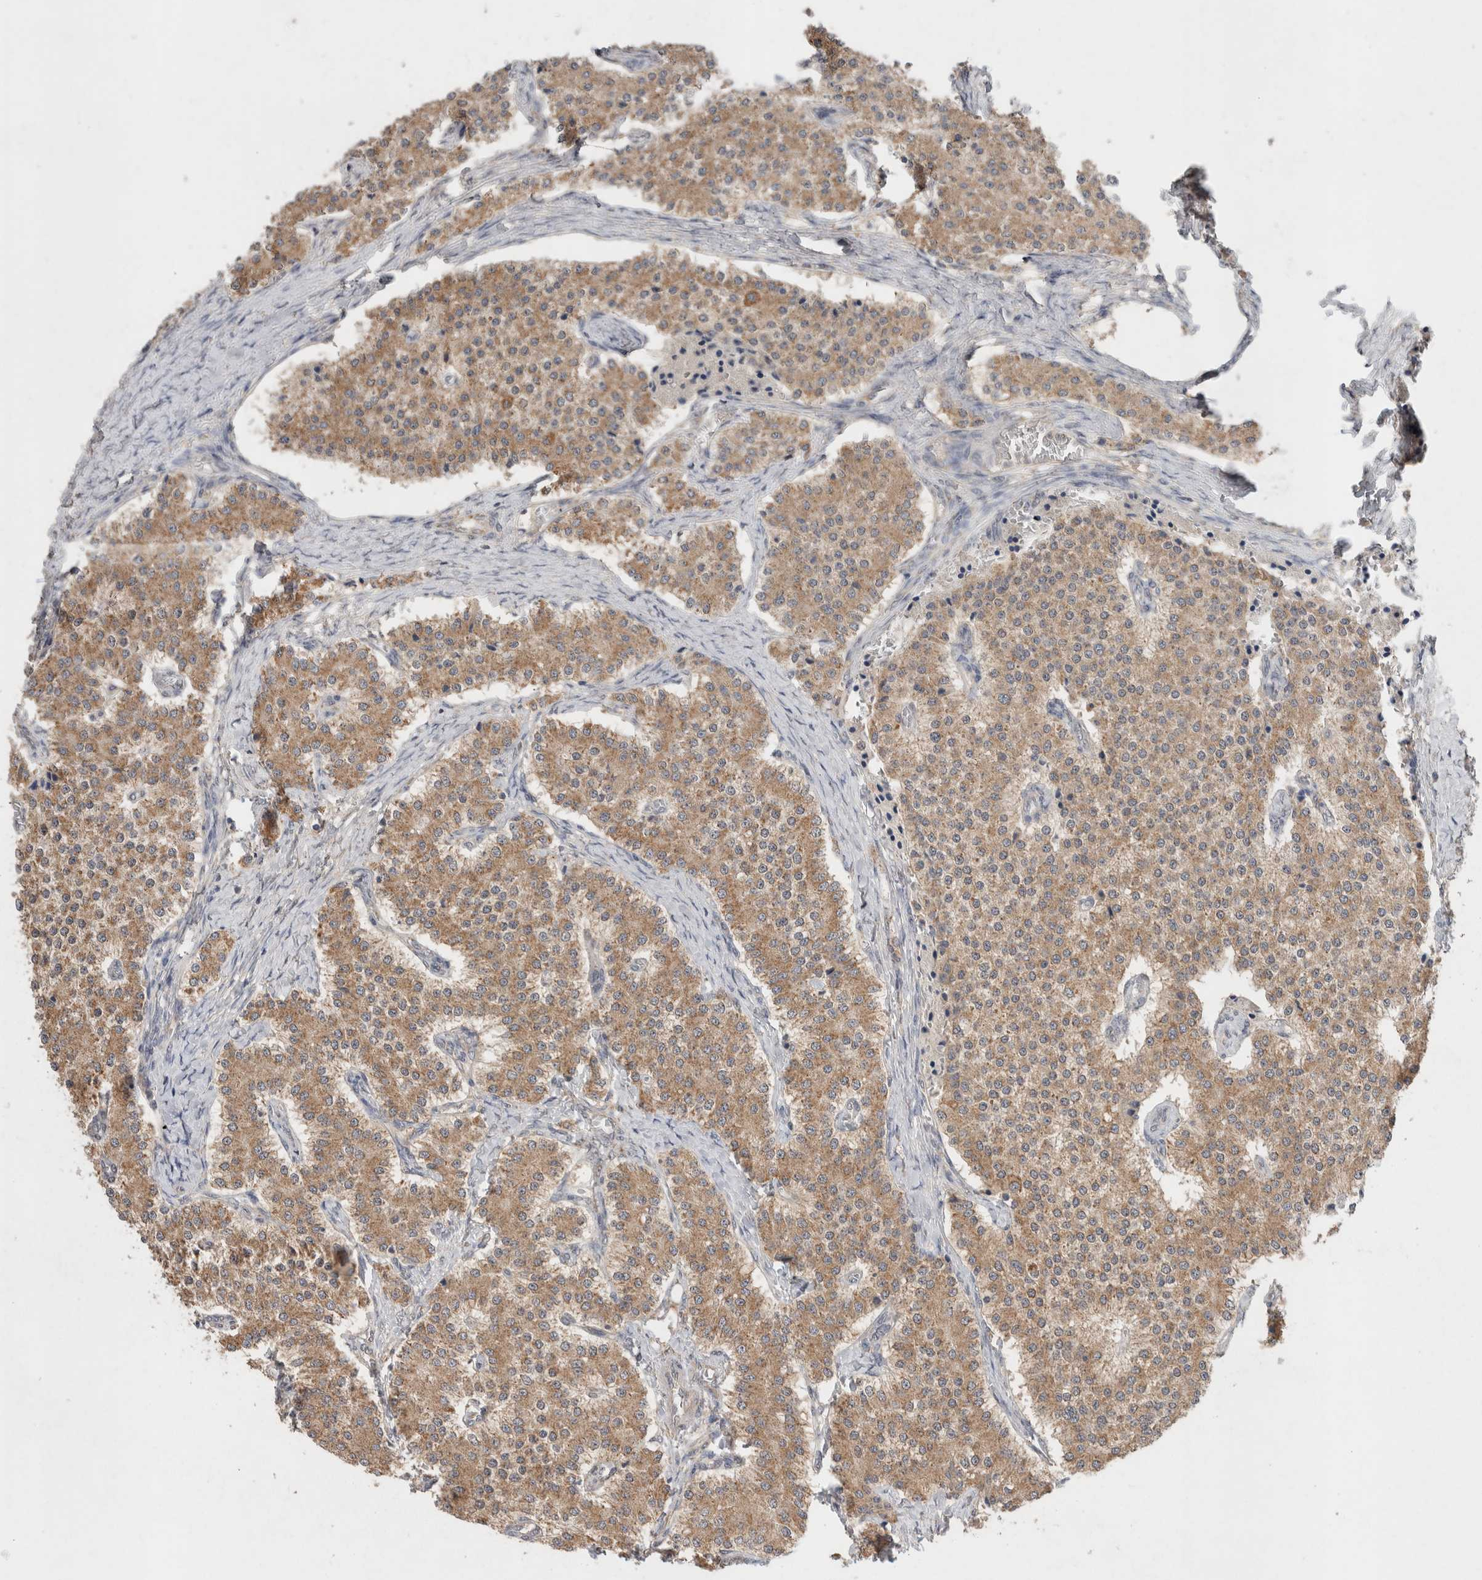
{"staining": {"intensity": "moderate", "quantity": ">75%", "location": "cytoplasmic/membranous"}, "tissue": "carcinoid", "cell_type": "Tumor cells", "image_type": "cancer", "snomed": [{"axis": "morphology", "description": "Carcinoid, malignant, NOS"}, {"axis": "topography", "description": "Colon"}], "caption": "There is medium levels of moderate cytoplasmic/membranous positivity in tumor cells of carcinoid, as demonstrated by immunohistochemical staining (brown color).", "gene": "RAB14", "patient": {"sex": "female", "age": 52}}